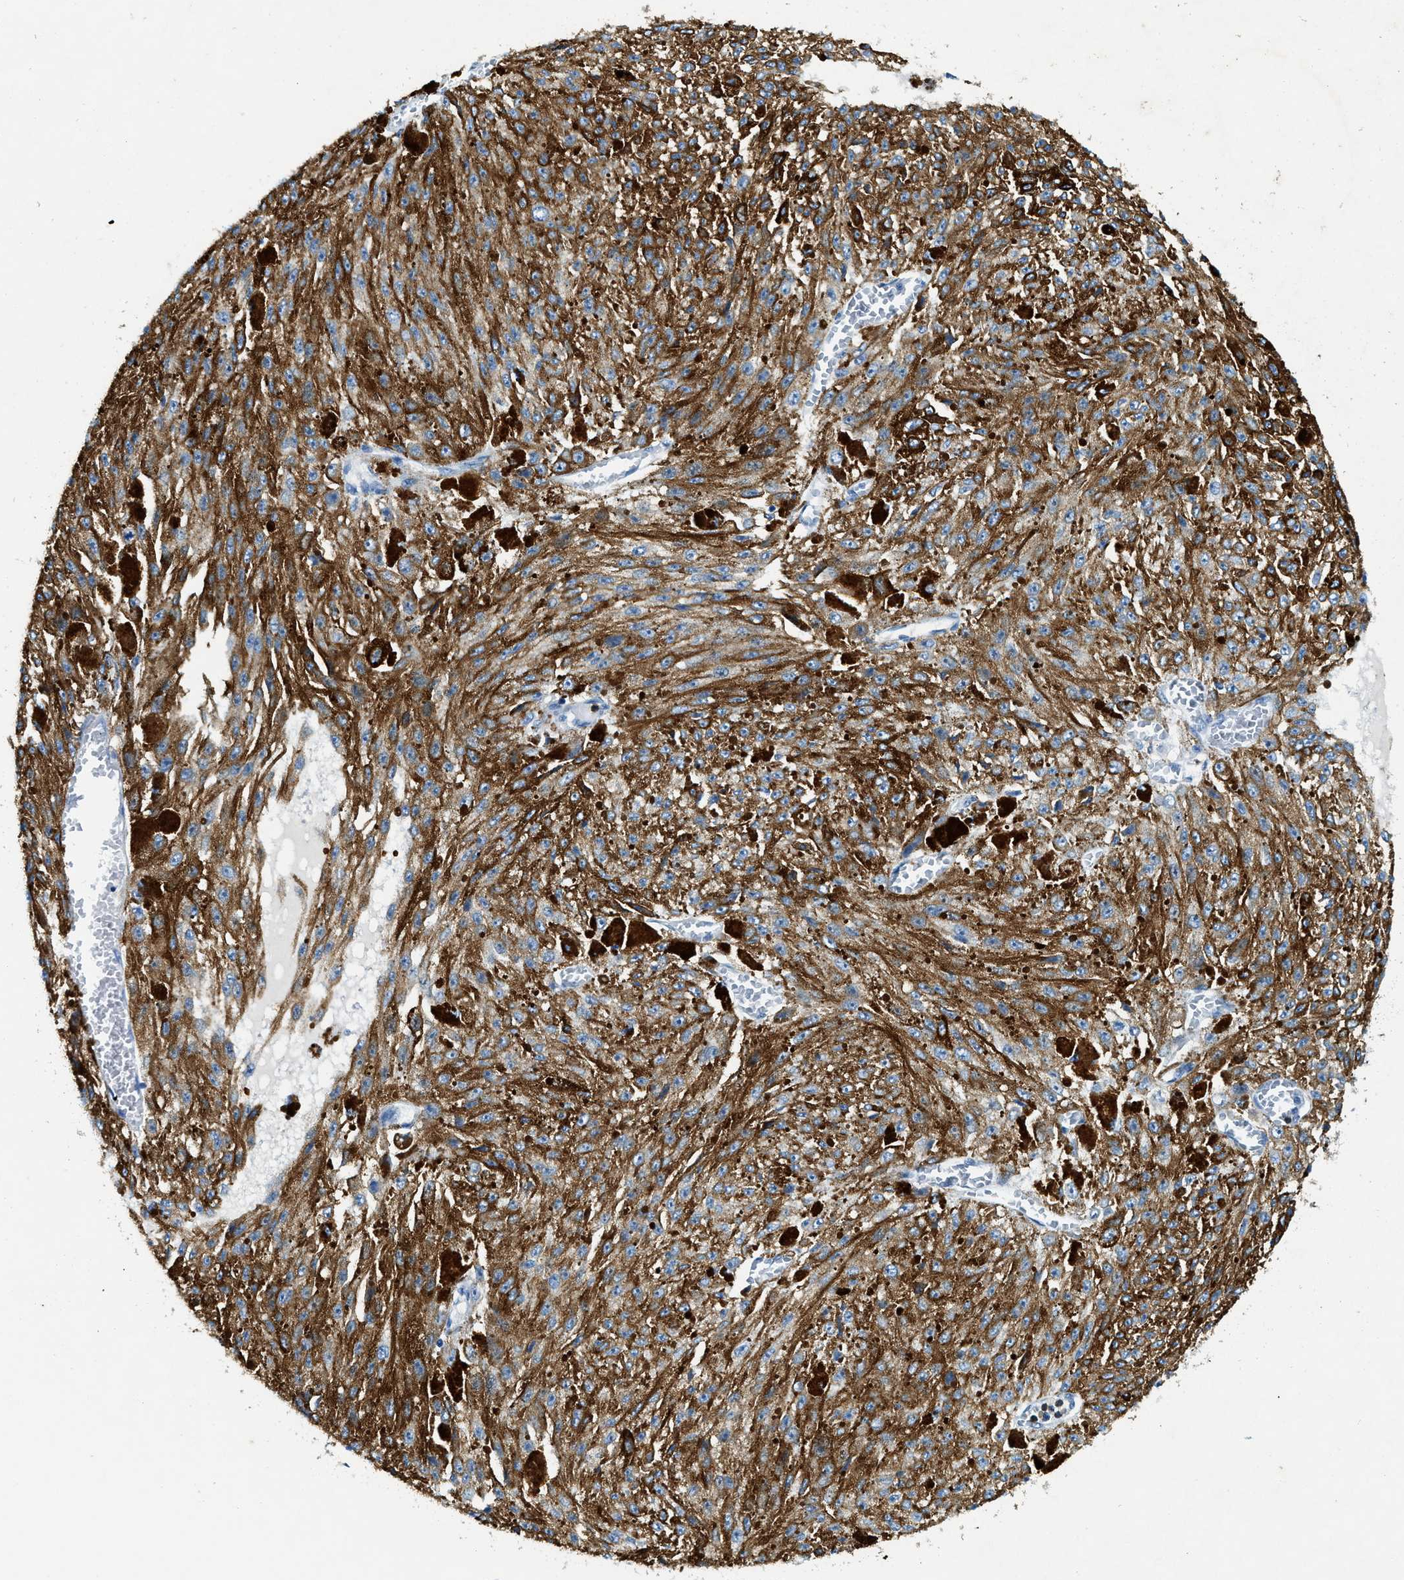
{"staining": {"intensity": "negative", "quantity": "none", "location": "none"}, "tissue": "melanoma", "cell_type": "Tumor cells", "image_type": "cancer", "snomed": [{"axis": "morphology", "description": "Malignant melanoma, NOS"}, {"axis": "topography", "description": "Other"}], "caption": "This is an IHC photomicrograph of human malignant melanoma. There is no staining in tumor cells.", "gene": "ZDHHC13", "patient": {"sex": "male", "age": 79}}